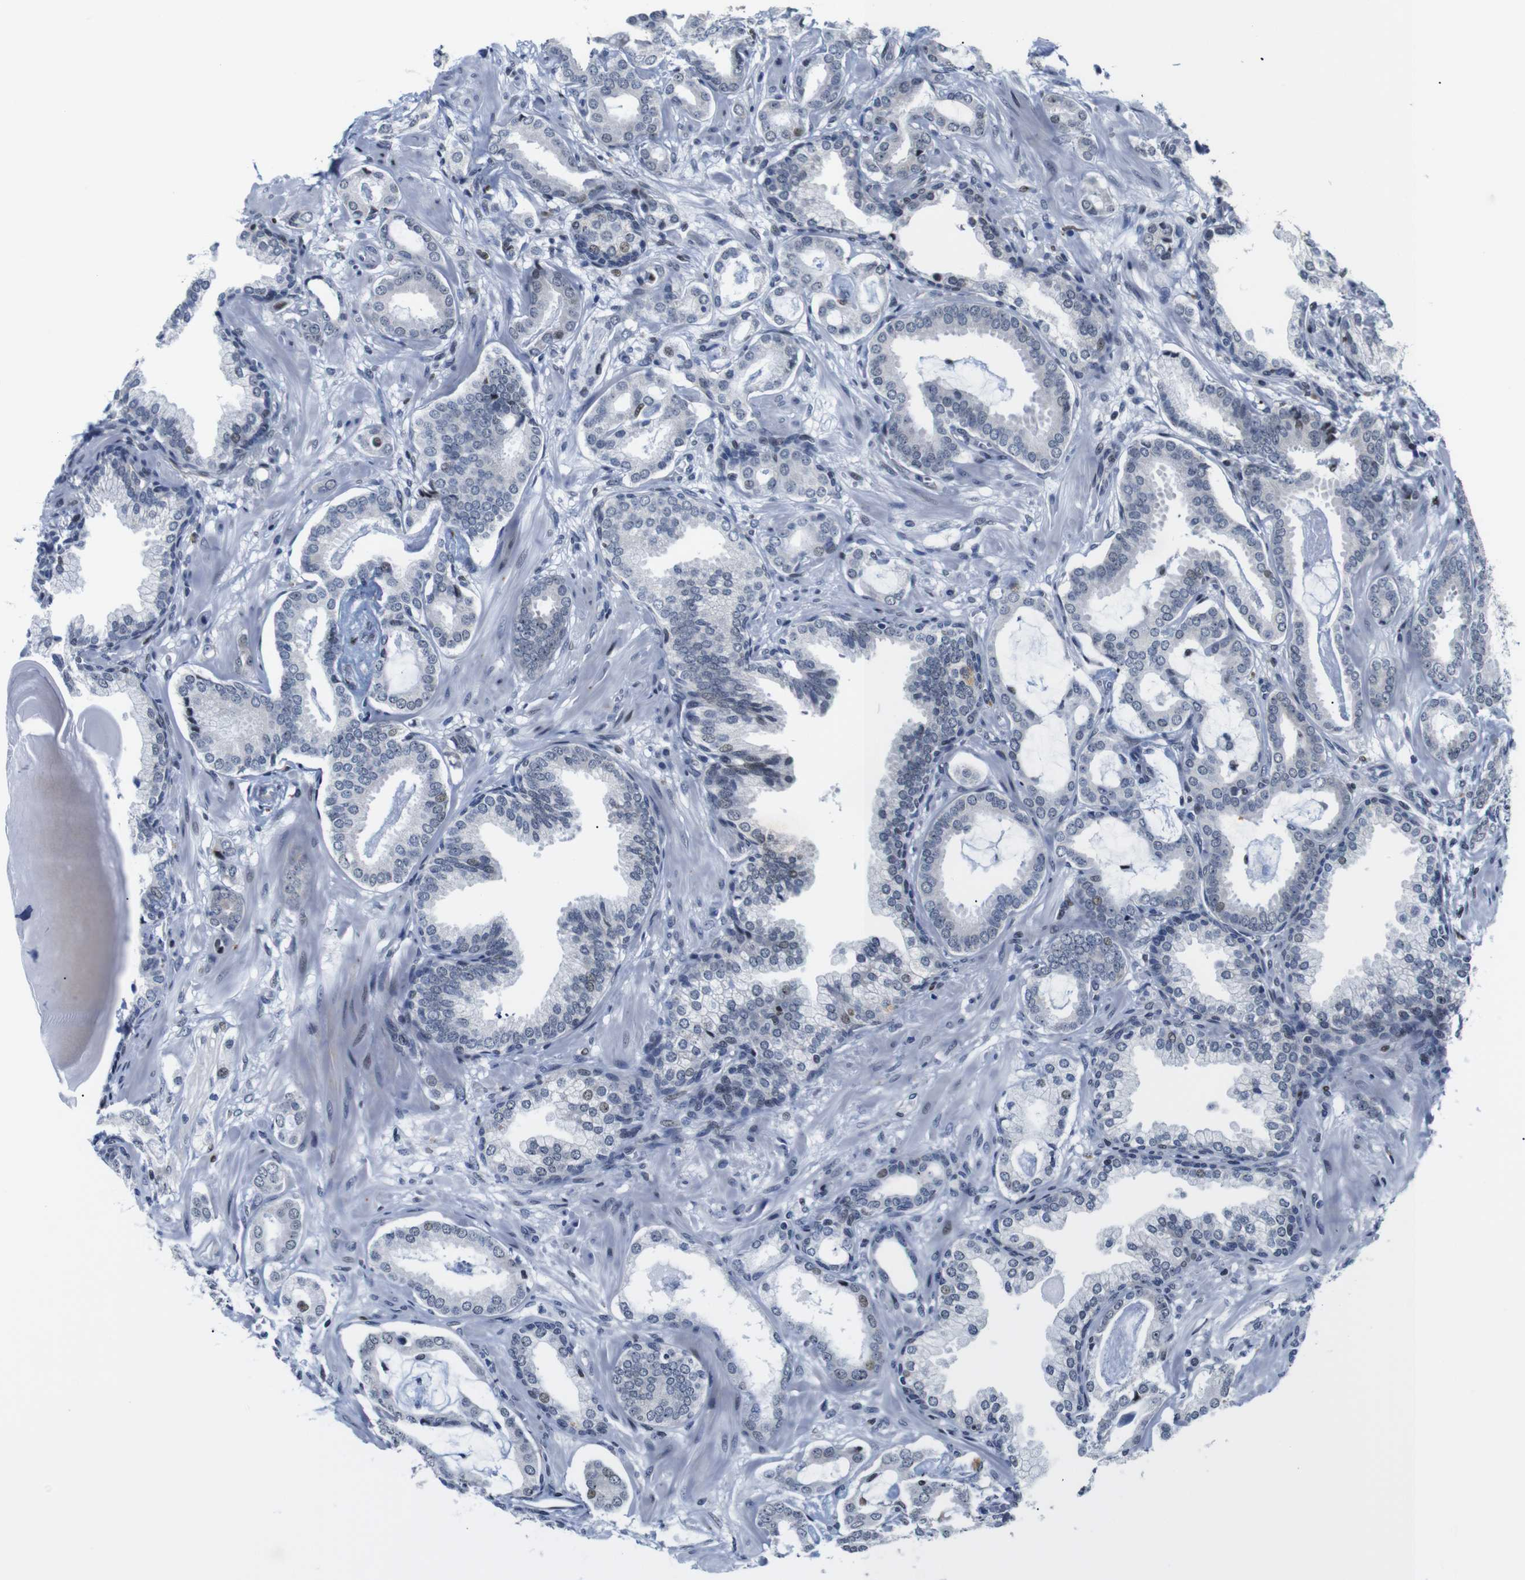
{"staining": {"intensity": "weak", "quantity": "<25%", "location": "nuclear"}, "tissue": "prostate cancer", "cell_type": "Tumor cells", "image_type": "cancer", "snomed": [{"axis": "morphology", "description": "Adenocarcinoma, Low grade"}, {"axis": "topography", "description": "Prostate"}], "caption": "A histopathology image of human prostate cancer (low-grade adenocarcinoma) is negative for staining in tumor cells.", "gene": "GATA6", "patient": {"sex": "male", "age": 53}}